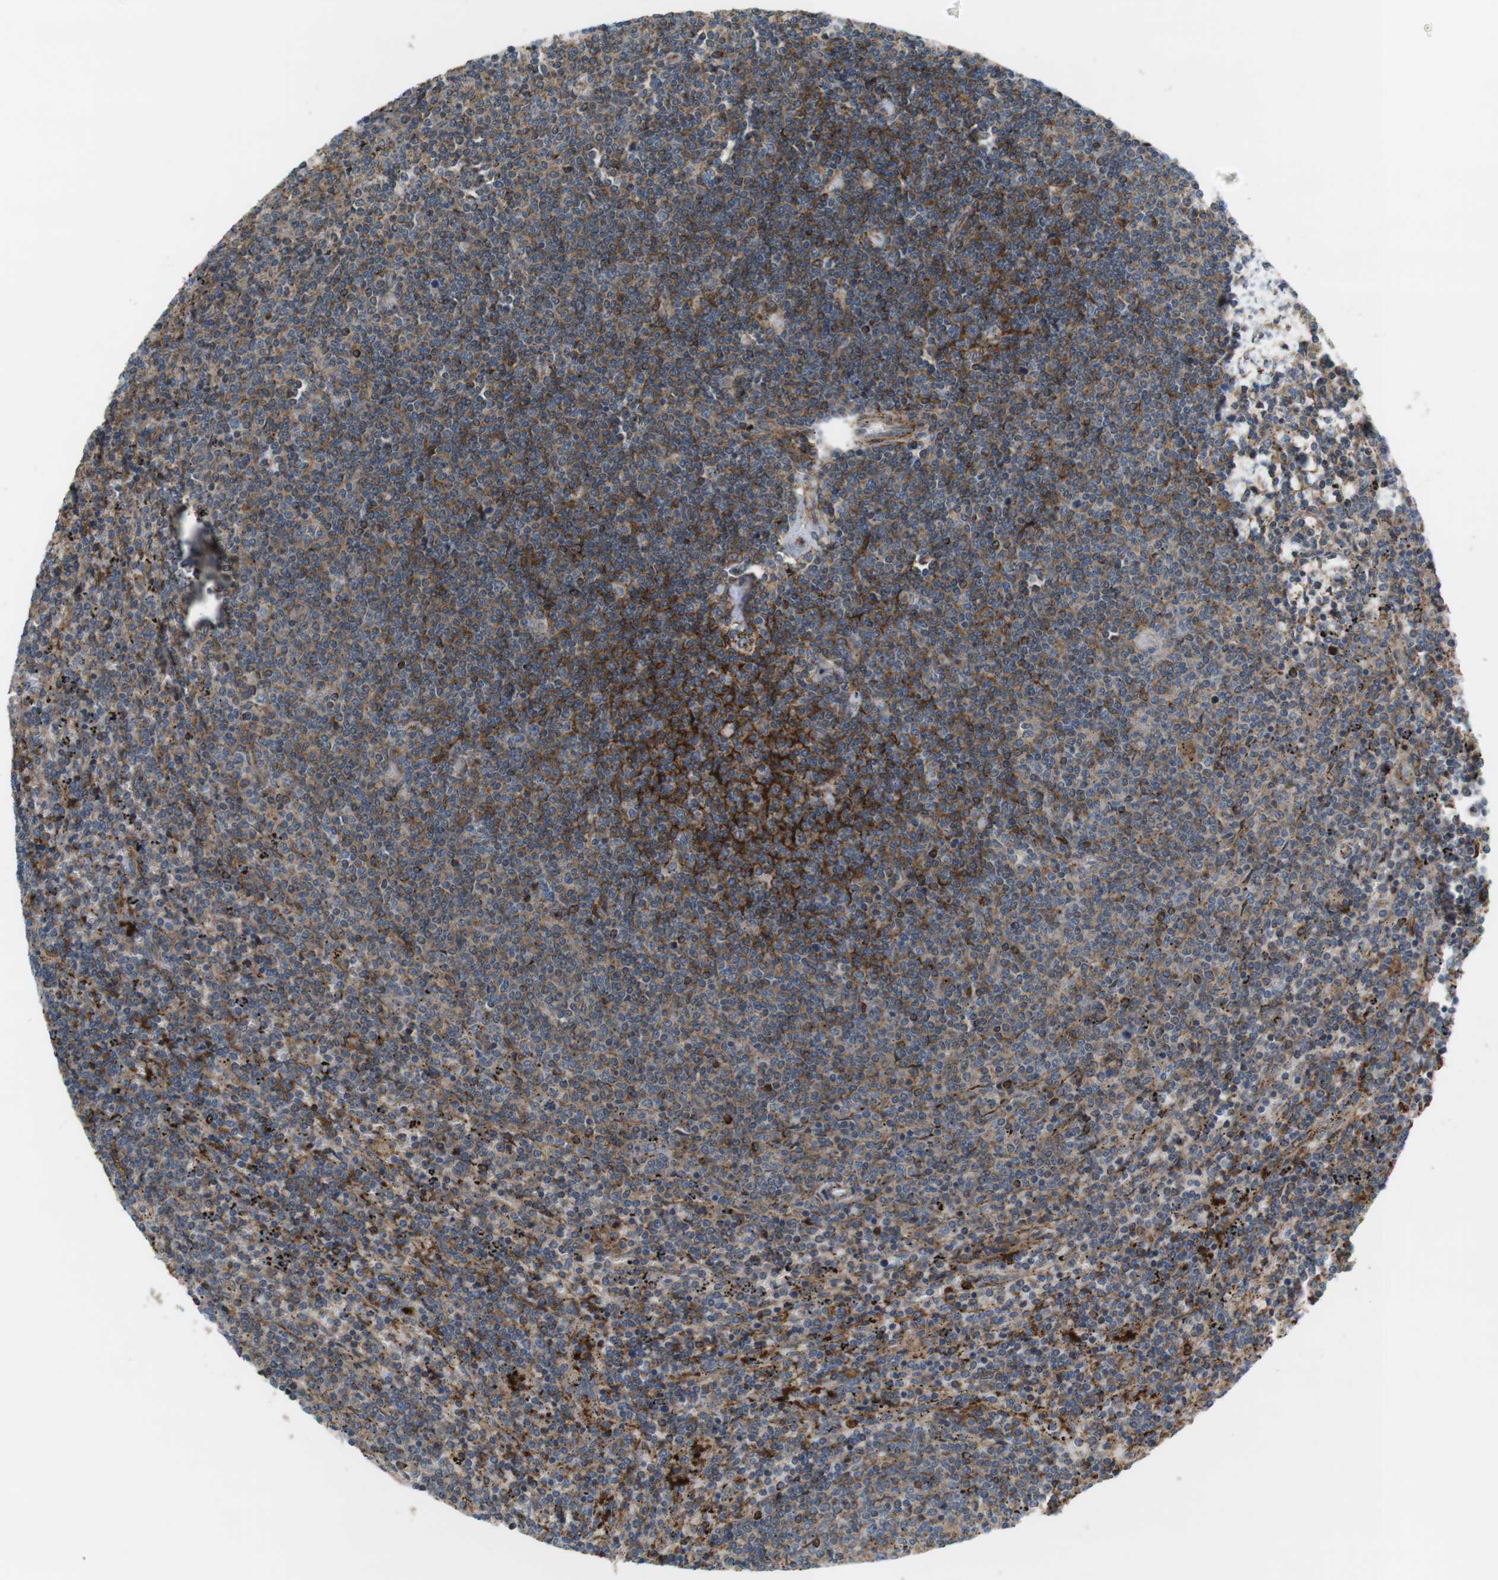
{"staining": {"intensity": "moderate", "quantity": "<25%", "location": "cytoplasmic/membranous"}, "tissue": "lymphoma", "cell_type": "Tumor cells", "image_type": "cancer", "snomed": [{"axis": "morphology", "description": "Malignant lymphoma, non-Hodgkin's type, Low grade"}, {"axis": "topography", "description": "Spleen"}], "caption": "Lymphoma stained for a protein (brown) reveals moderate cytoplasmic/membranous positive expression in approximately <25% of tumor cells.", "gene": "DDAH2", "patient": {"sex": "female", "age": 50}}